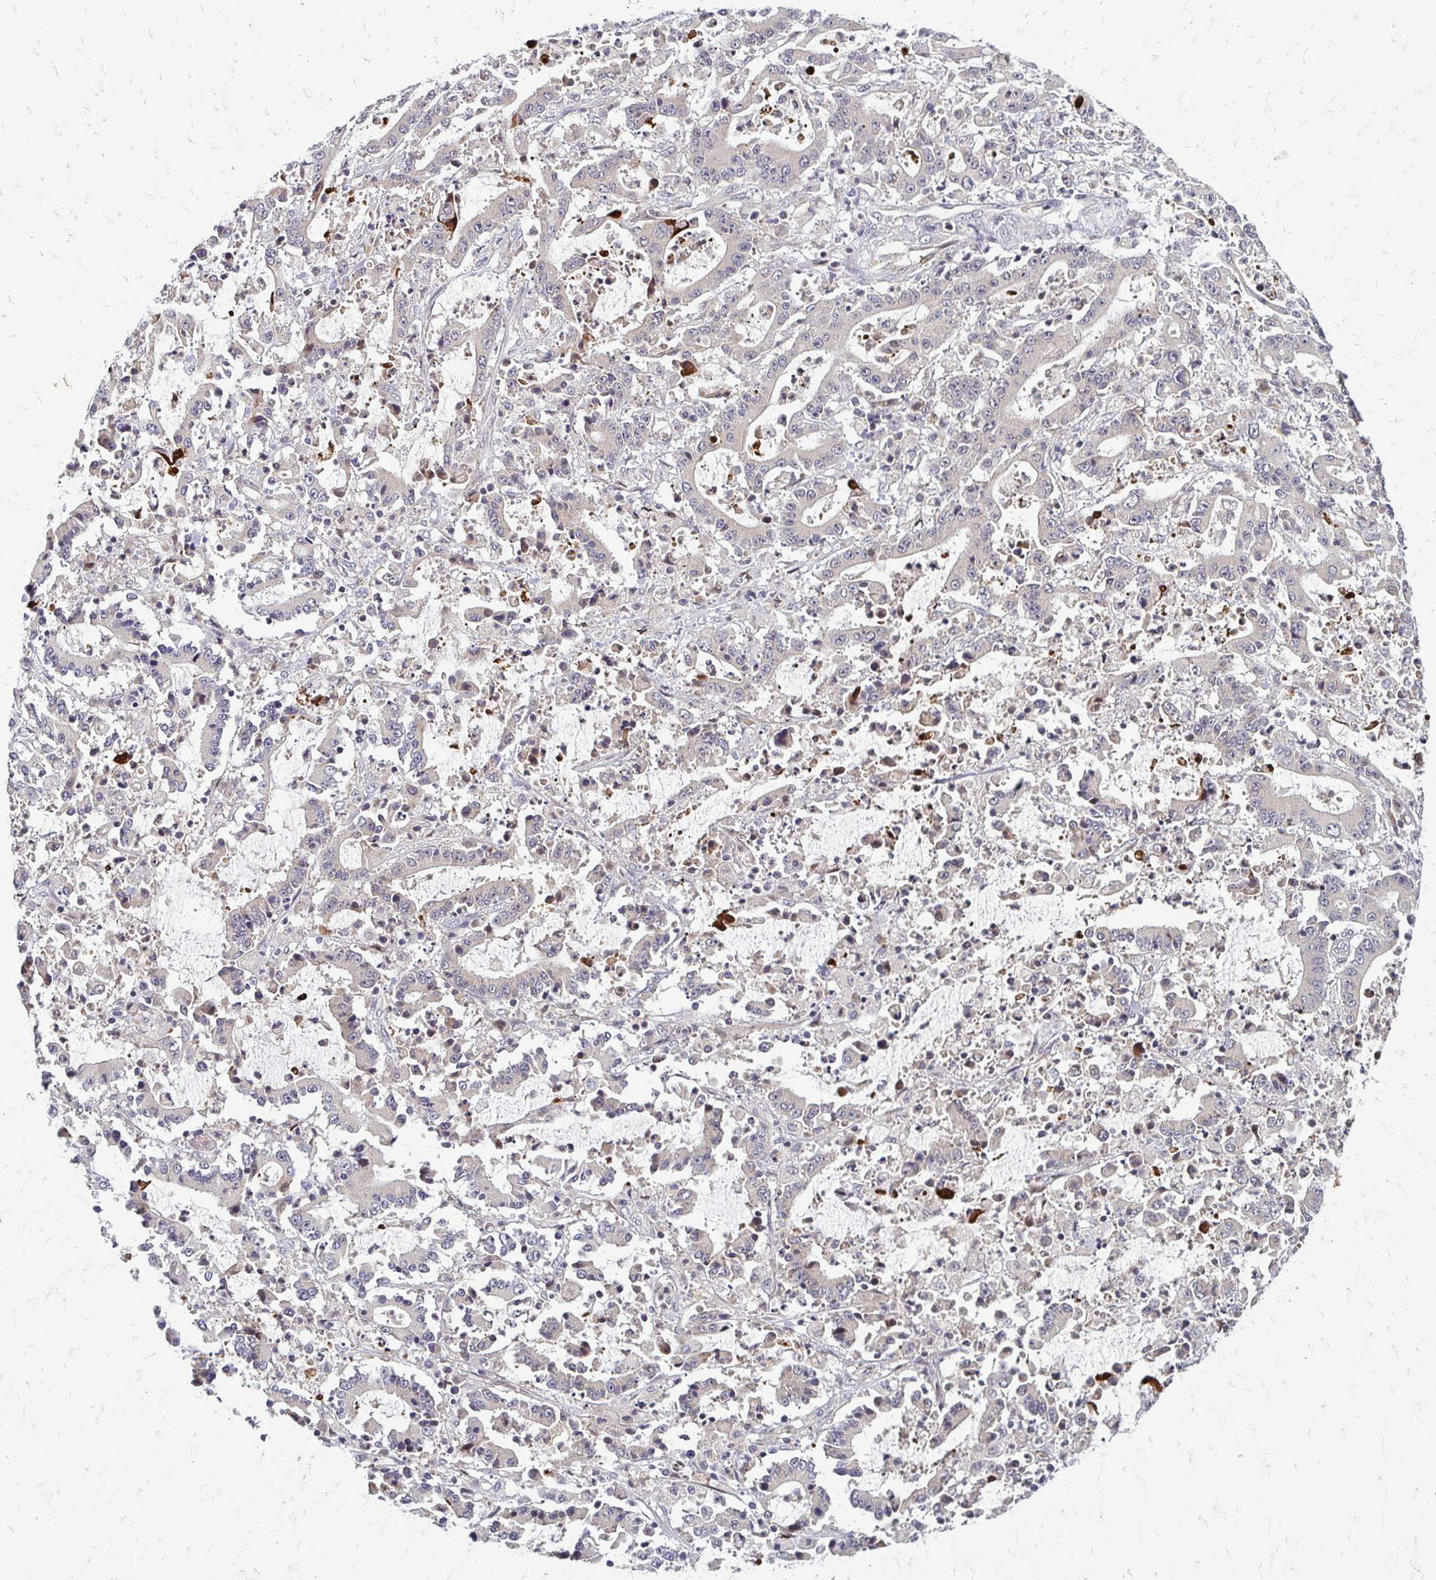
{"staining": {"intensity": "weak", "quantity": "<25%", "location": "cytoplasmic/membranous"}, "tissue": "stomach cancer", "cell_type": "Tumor cells", "image_type": "cancer", "snomed": [{"axis": "morphology", "description": "Adenocarcinoma, NOS"}, {"axis": "topography", "description": "Stomach, upper"}], "caption": "Tumor cells show no significant staining in adenocarcinoma (stomach). (Stains: DAB immunohistochemistry with hematoxylin counter stain, Microscopy: brightfield microscopy at high magnification).", "gene": "TRIR", "patient": {"sex": "male", "age": 68}}